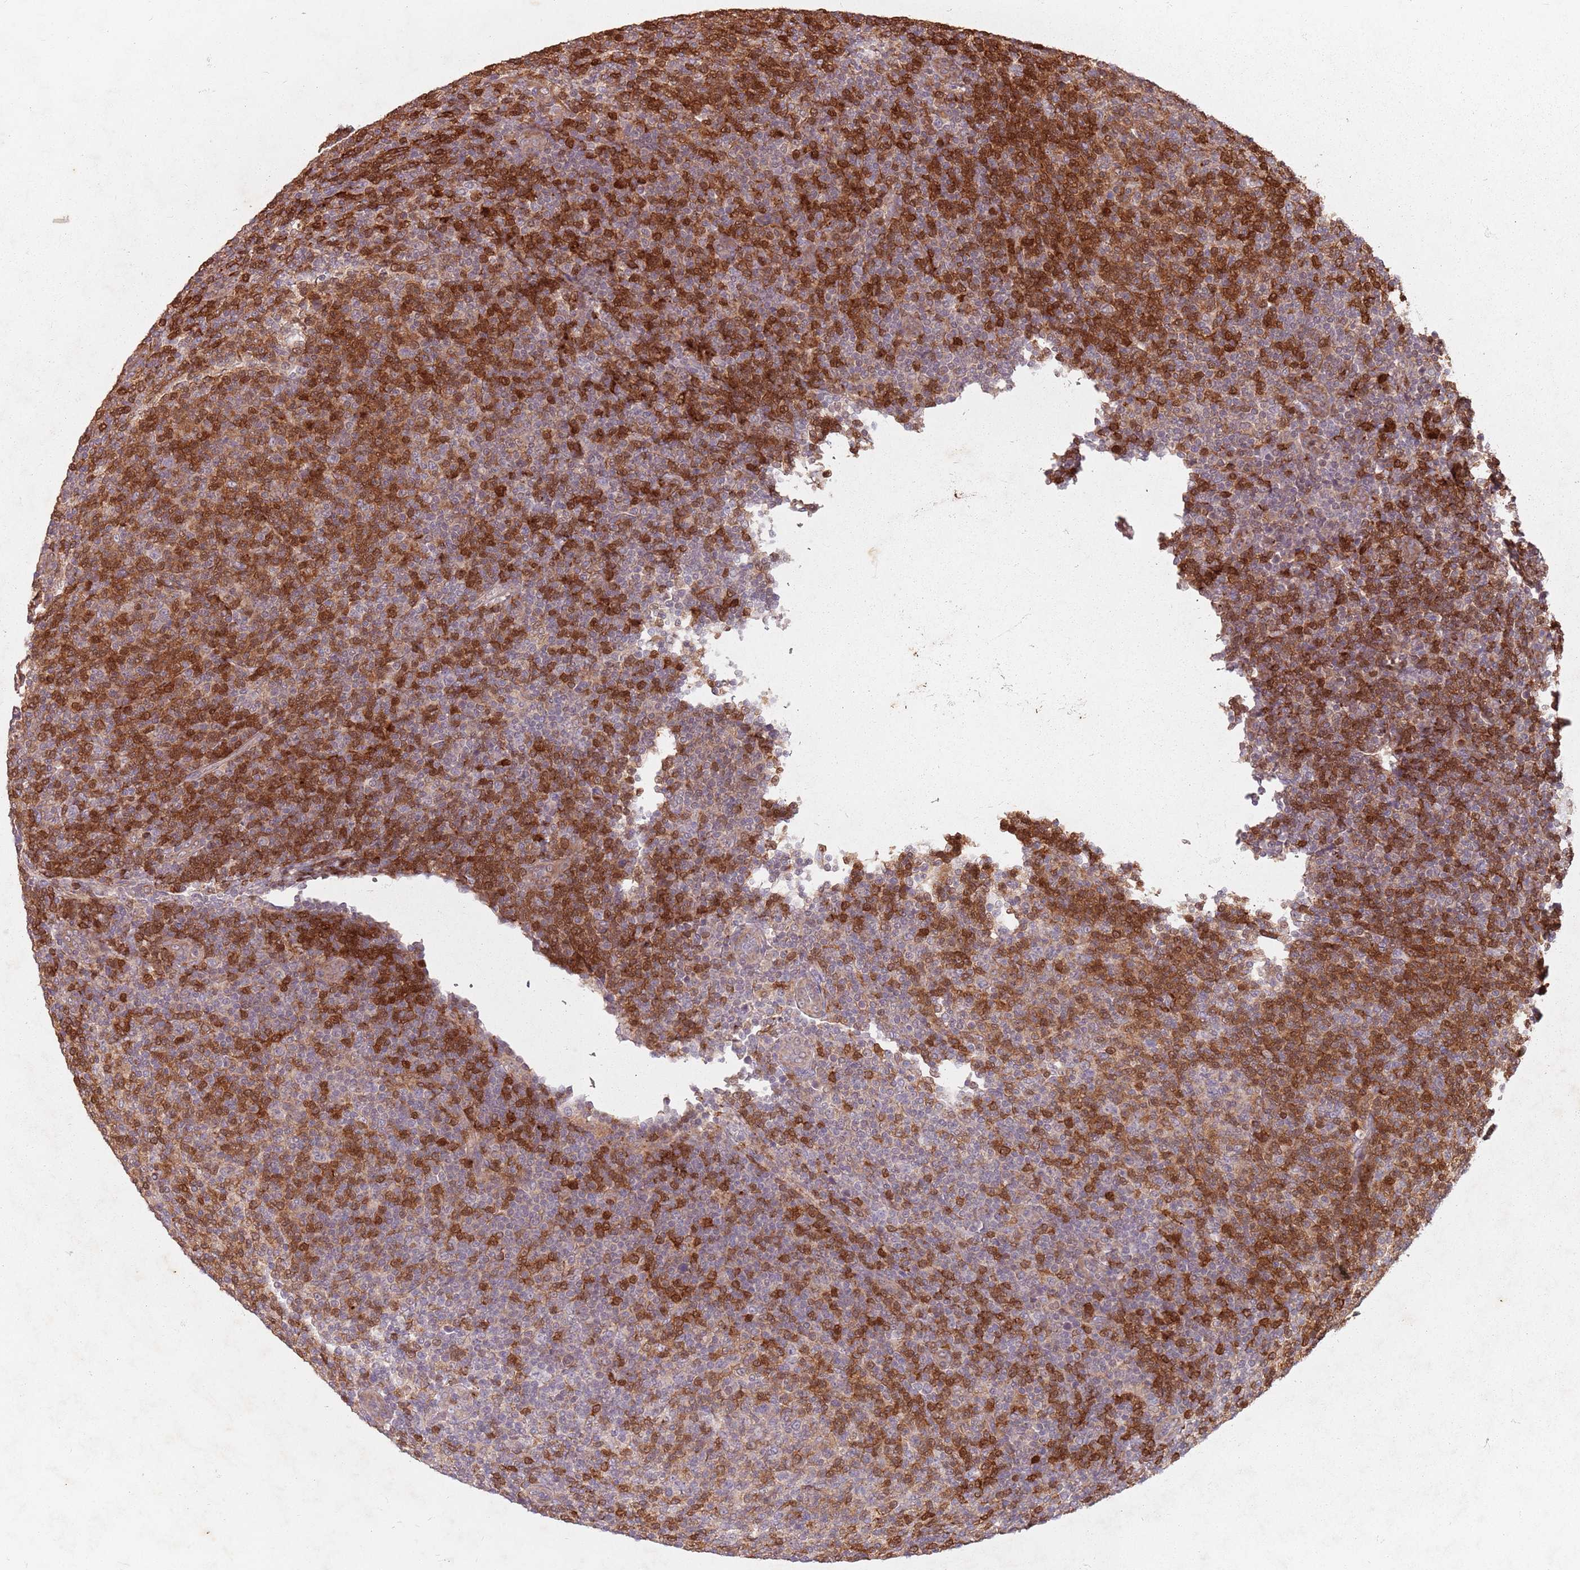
{"staining": {"intensity": "strong", "quantity": "25%-75%", "location": "cytoplasmic/membranous"}, "tissue": "lymphoma", "cell_type": "Tumor cells", "image_type": "cancer", "snomed": [{"axis": "morphology", "description": "Malignant lymphoma, non-Hodgkin's type, Low grade"}, {"axis": "topography", "description": "Lymph node"}], "caption": "An image showing strong cytoplasmic/membranous staining in approximately 25%-75% of tumor cells in low-grade malignant lymphoma, non-Hodgkin's type, as visualized by brown immunohistochemical staining.", "gene": "GPR180", "patient": {"sex": "male", "age": 66}}